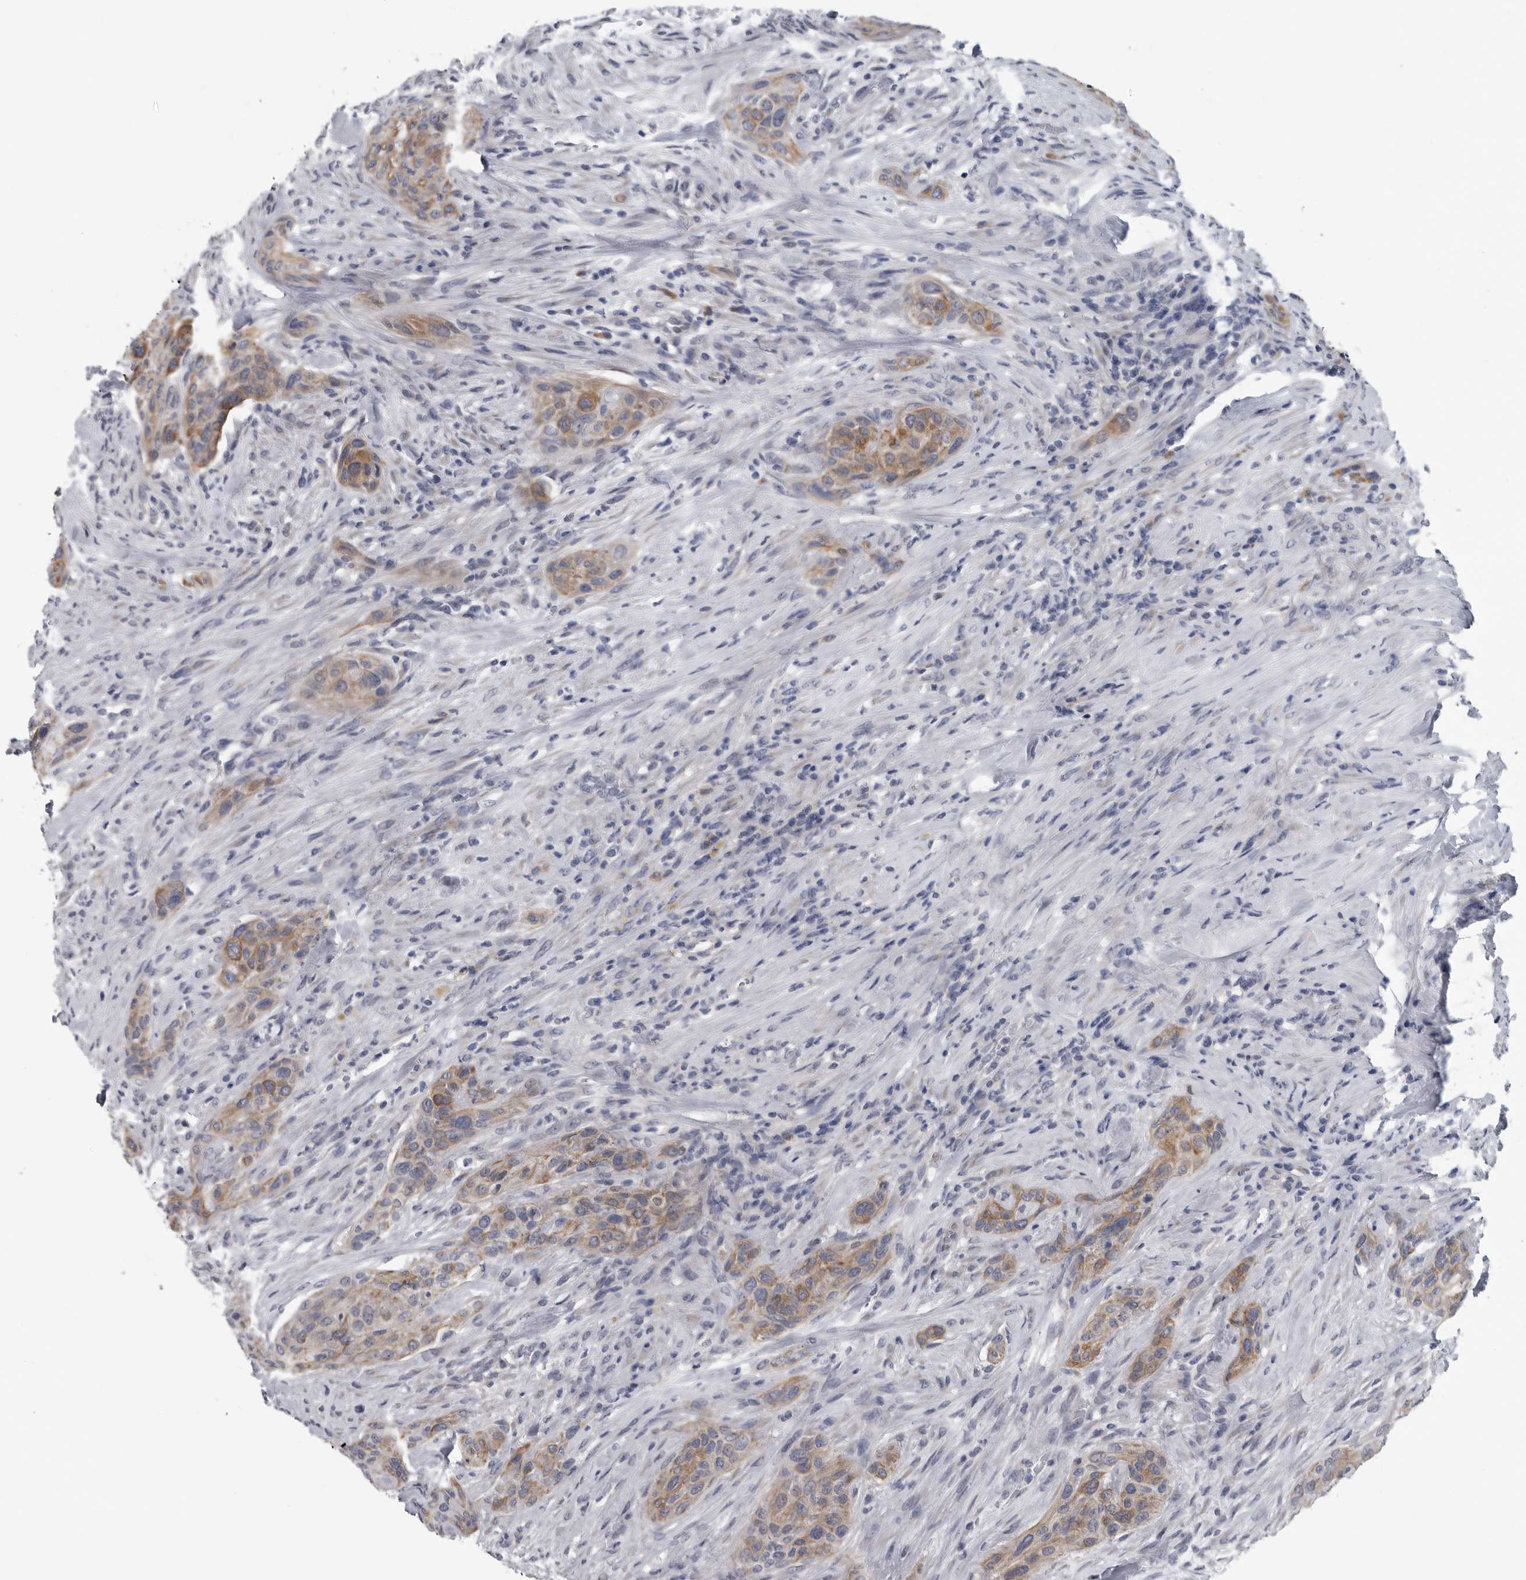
{"staining": {"intensity": "moderate", "quantity": "25%-75%", "location": "cytoplasmic/membranous"}, "tissue": "urothelial cancer", "cell_type": "Tumor cells", "image_type": "cancer", "snomed": [{"axis": "morphology", "description": "Urothelial carcinoma, High grade"}, {"axis": "topography", "description": "Urinary bladder"}], "caption": "There is medium levels of moderate cytoplasmic/membranous expression in tumor cells of urothelial cancer, as demonstrated by immunohistochemical staining (brown color).", "gene": "MYOC", "patient": {"sex": "male", "age": 35}}